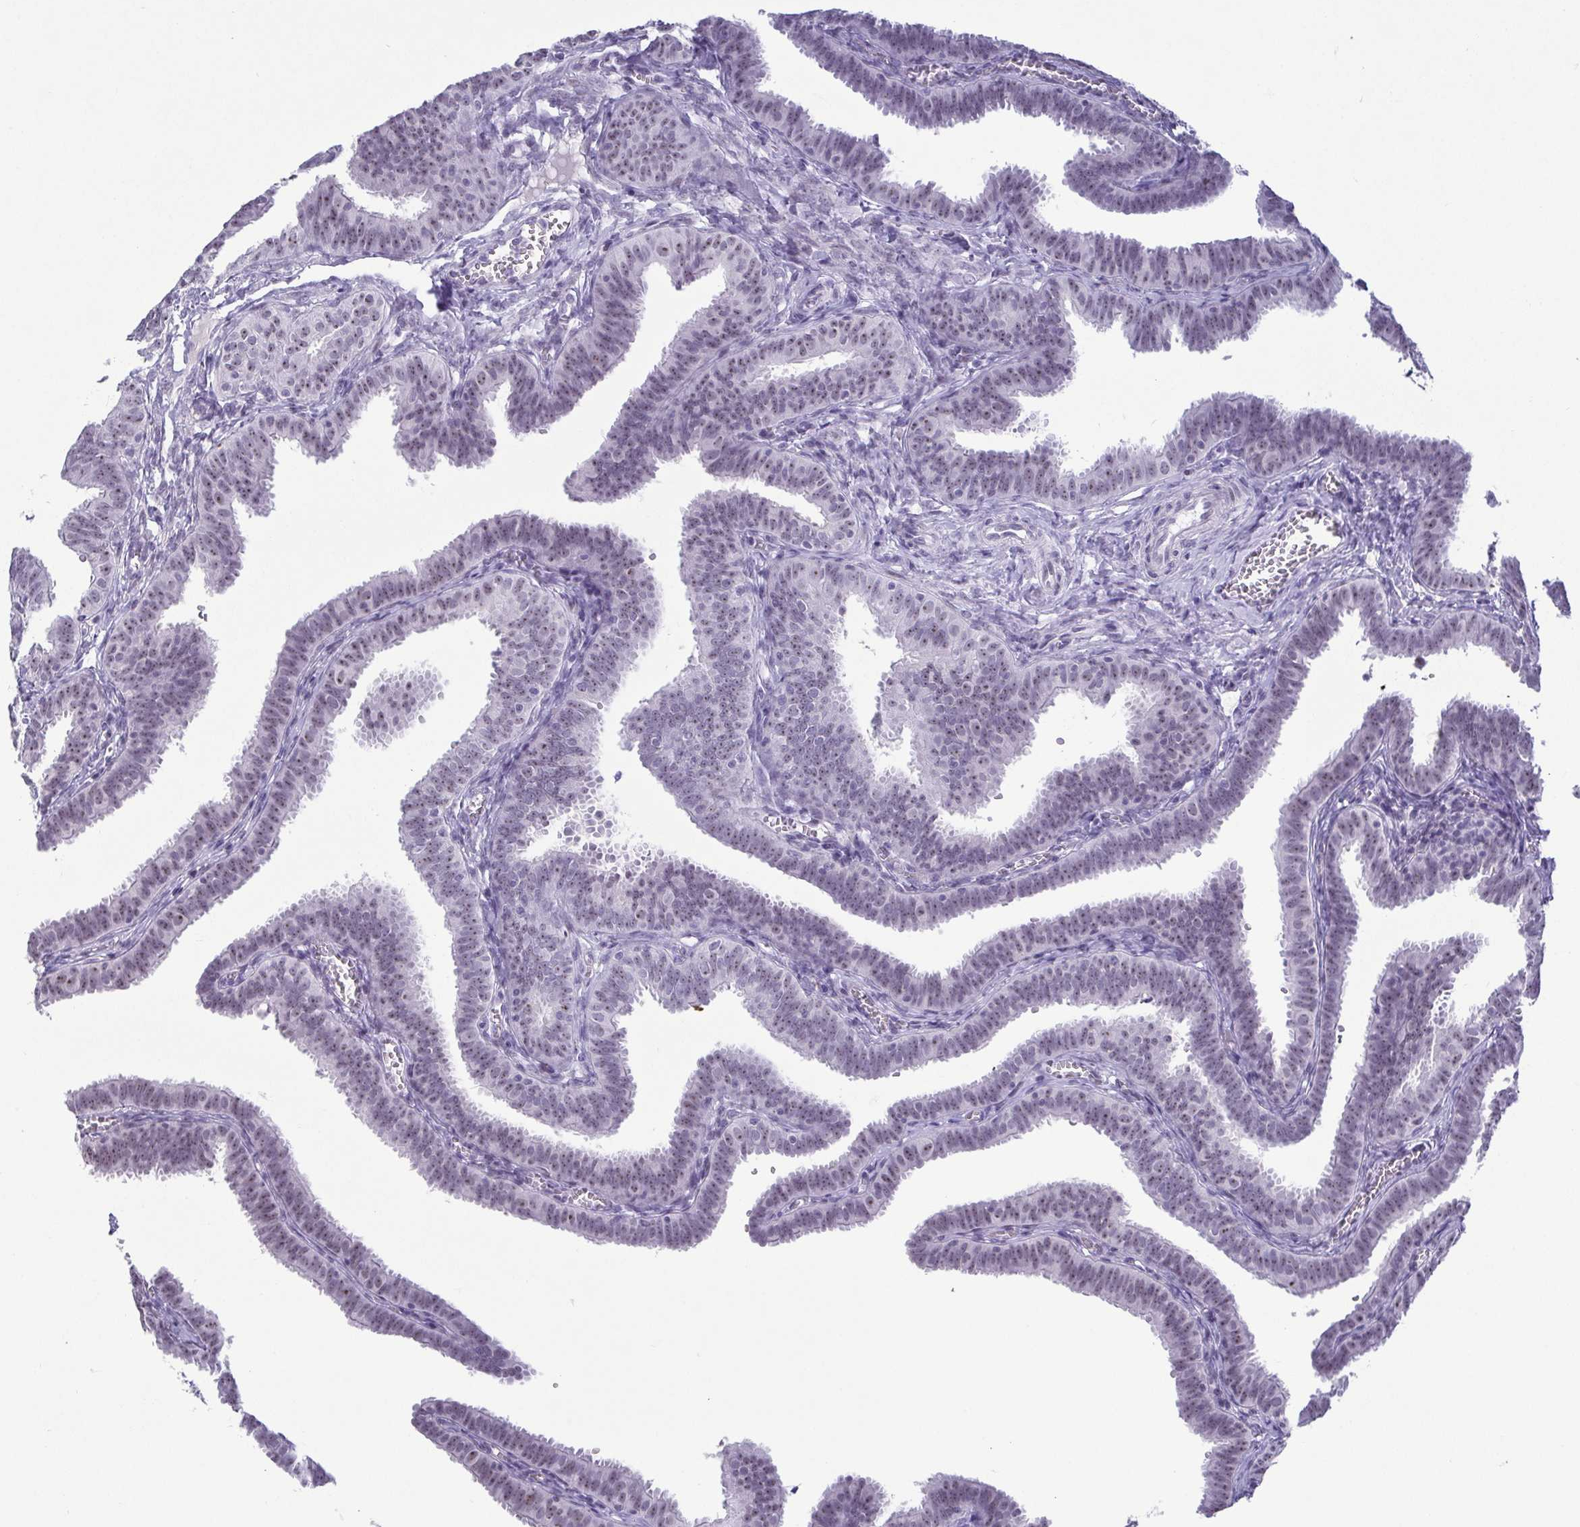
{"staining": {"intensity": "weak", "quantity": "25%-75%", "location": "nuclear"}, "tissue": "fallopian tube", "cell_type": "Glandular cells", "image_type": "normal", "snomed": [{"axis": "morphology", "description": "Normal tissue, NOS"}, {"axis": "topography", "description": "Fallopian tube"}], "caption": "This histopathology image displays immunohistochemistry staining of benign human fallopian tube, with low weak nuclear positivity in about 25%-75% of glandular cells.", "gene": "BZW1", "patient": {"sex": "female", "age": 25}}